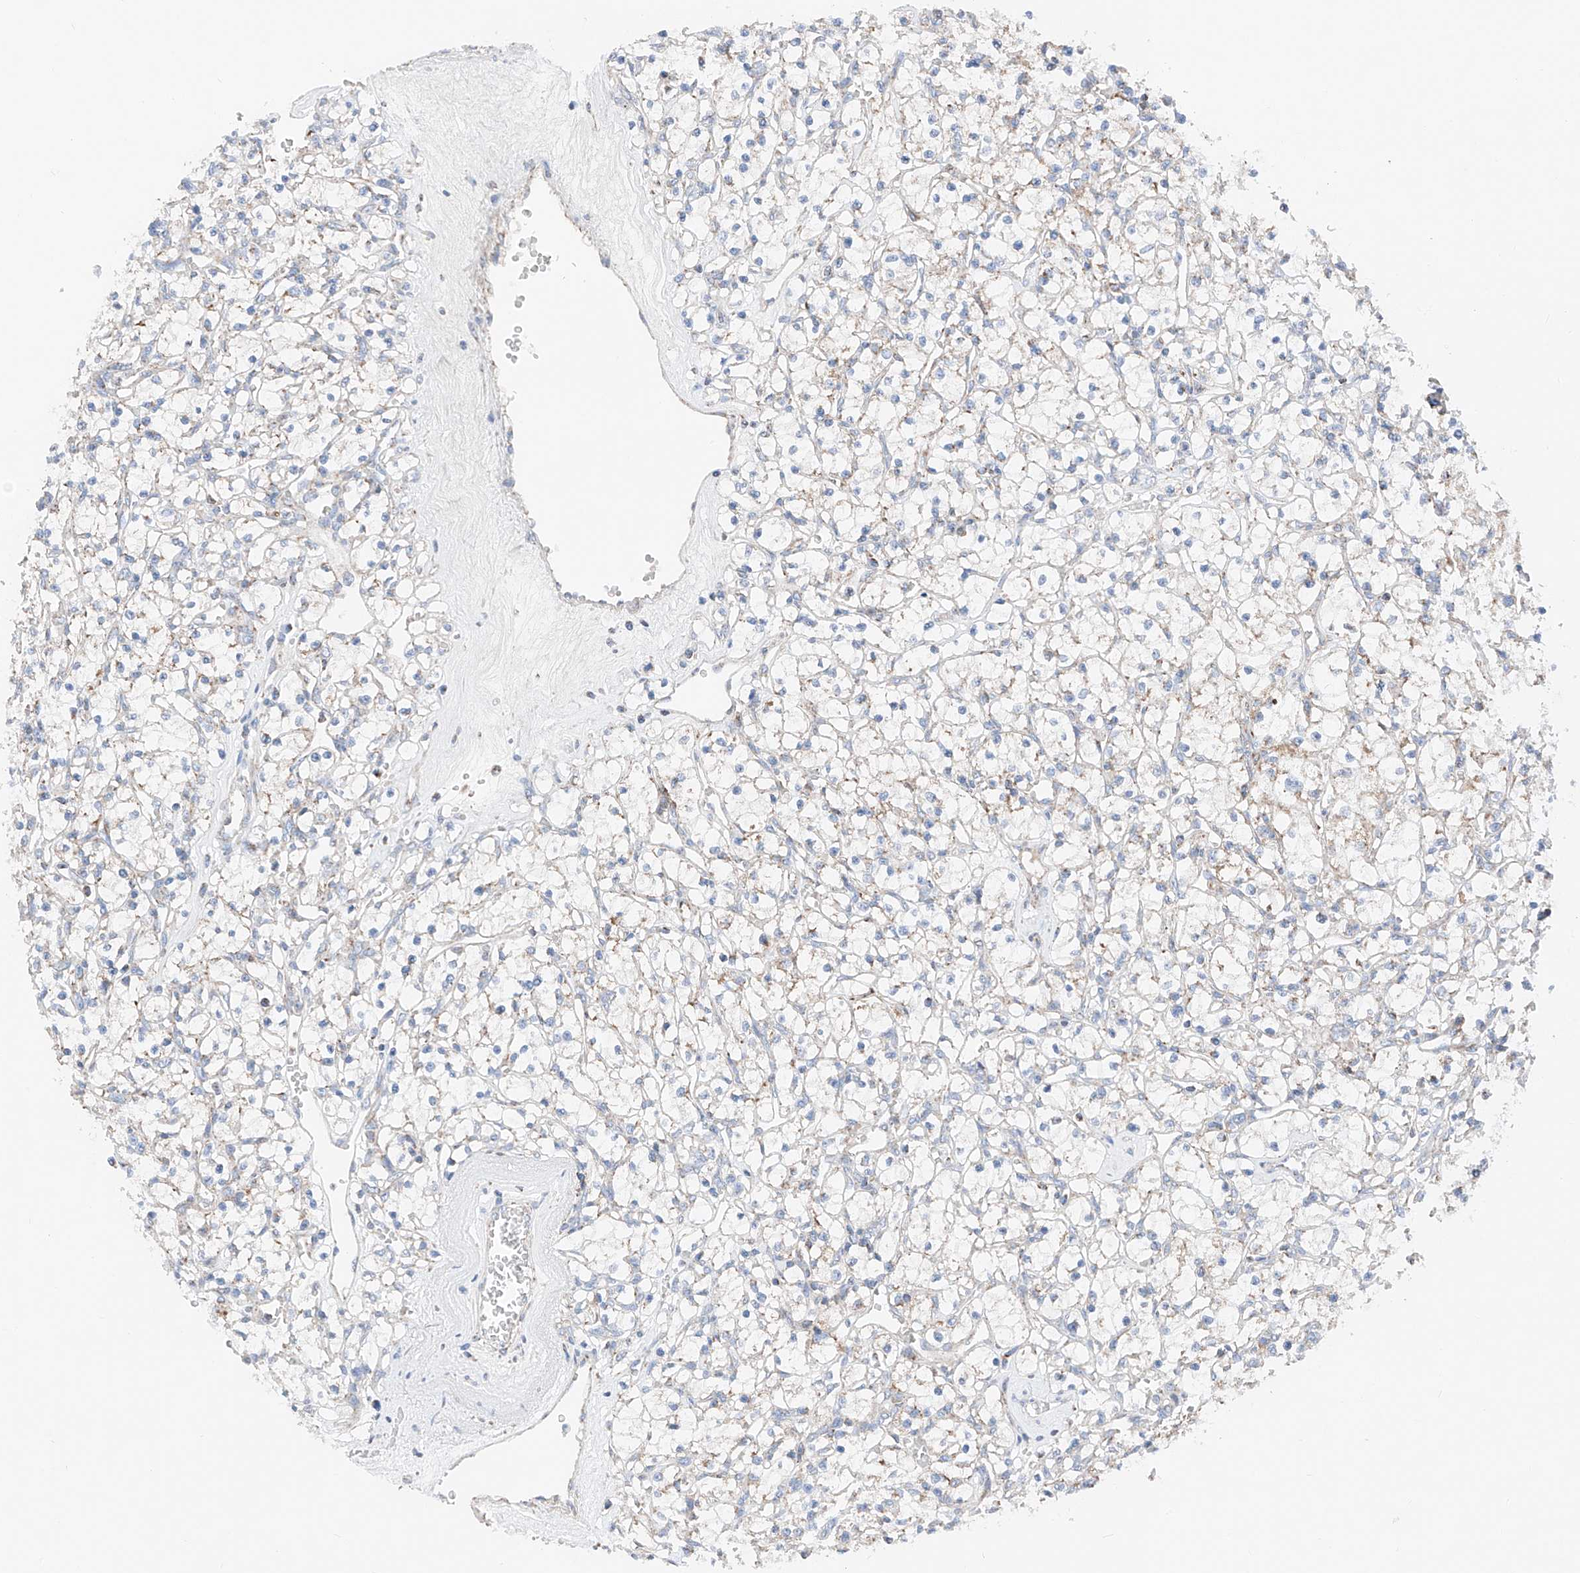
{"staining": {"intensity": "moderate", "quantity": "<25%", "location": "cytoplasmic/membranous"}, "tissue": "renal cancer", "cell_type": "Tumor cells", "image_type": "cancer", "snomed": [{"axis": "morphology", "description": "Adenocarcinoma, NOS"}, {"axis": "topography", "description": "Kidney"}], "caption": "Renal cancer tissue shows moderate cytoplasmic/membranous expression in approximately <25% of tumor cells, visualized by immunohistochemistry.", "gene": "MRAP", "patient": {"sex": "female", "age": 59}}